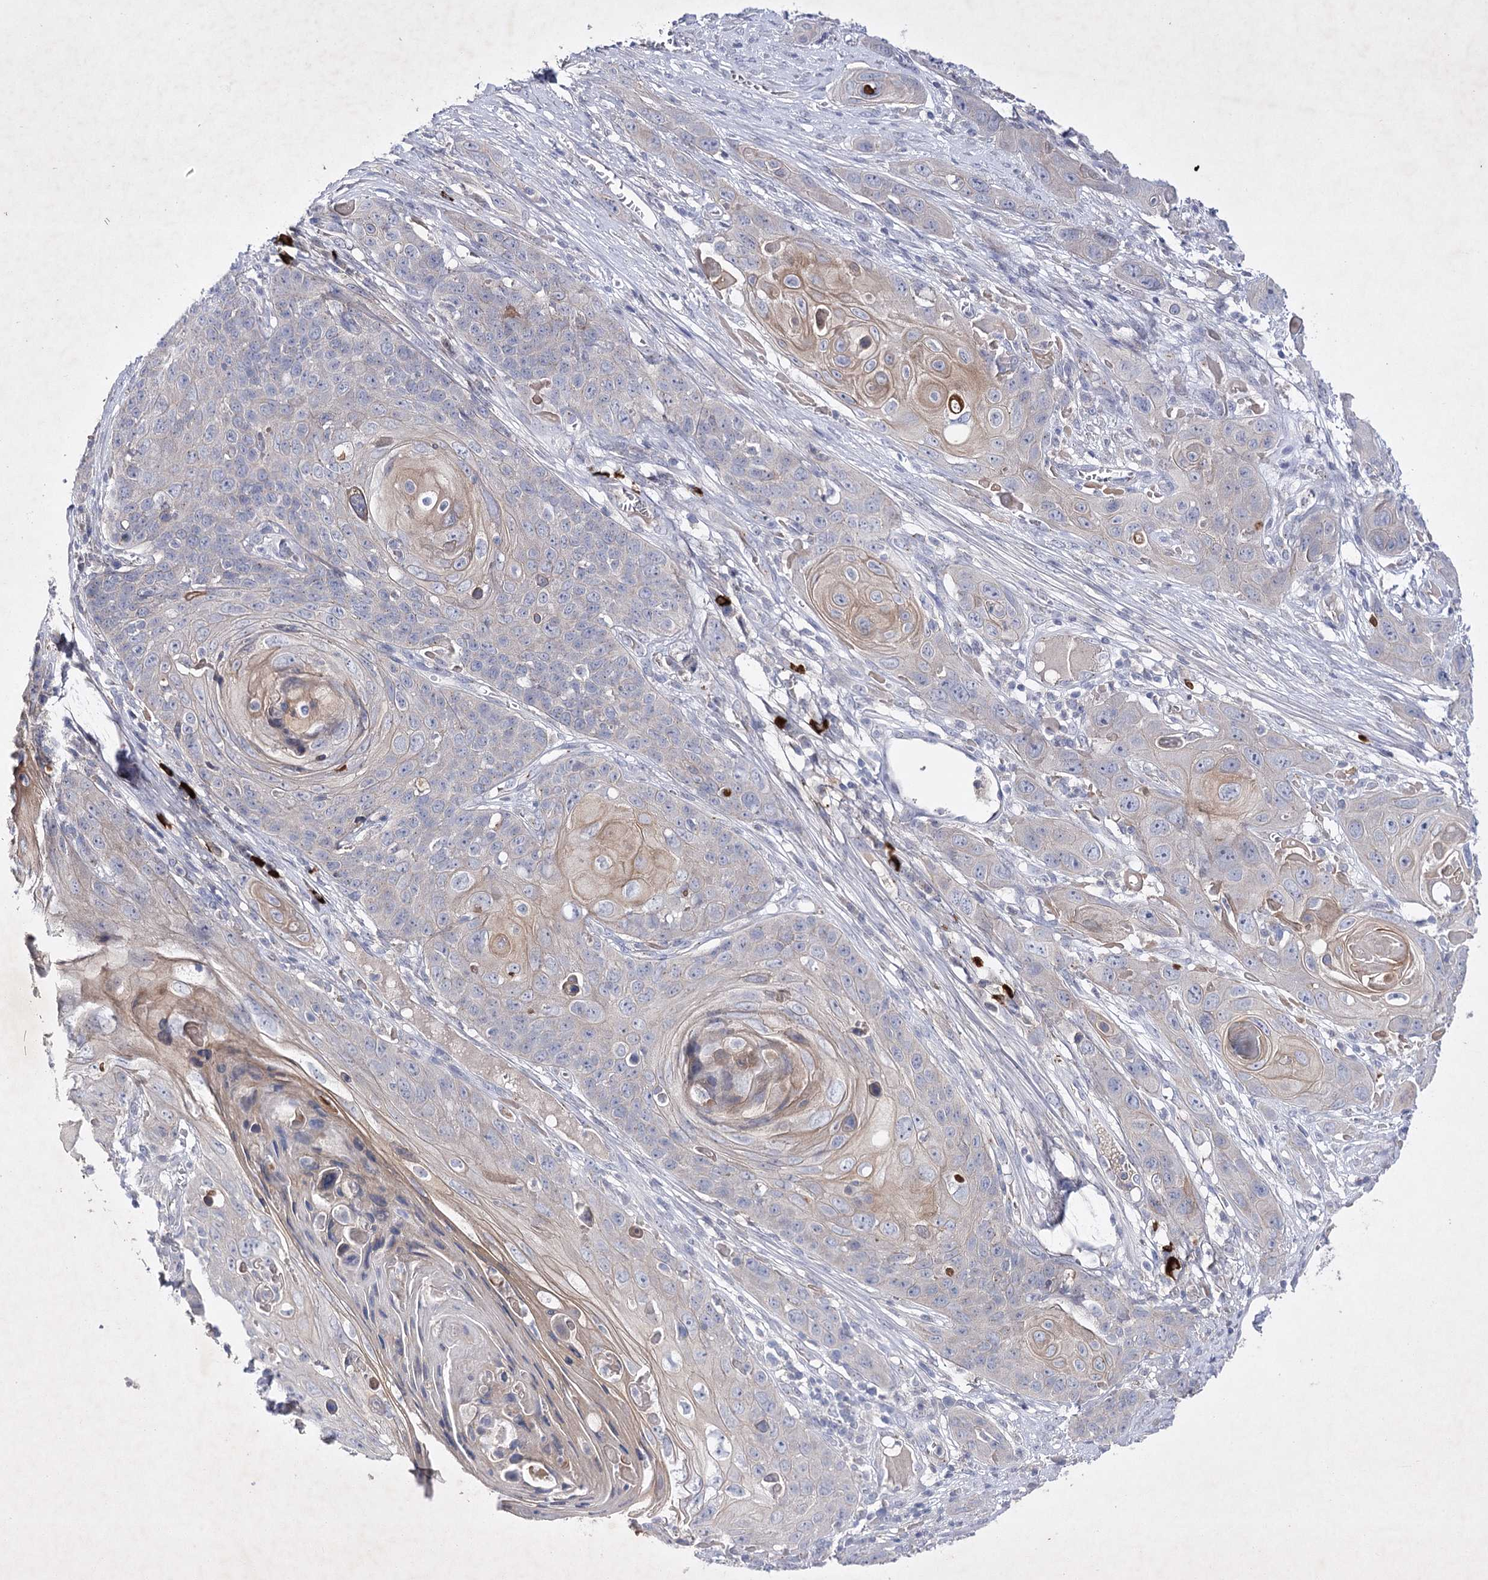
{"staining": {"intensity": "negative", "quantity": "none", "location": "none"}, "tissue": "skin cancer", "cell_type": "Tumor cells", "image_type": "cancer", "snomed": [{"axis": "morphology", "description": "Squamous cell carcinoma, NOS"}, {"axis": "topography", "description": "Skin"}], "caption": "This micrograph is of skin squamous cell carcinoma stained with immunohistochemistry to label a protein in brown with the nuclei are counter-stained blue. There is no staining in tumor cells.", "gene": "COX15", "patient": {"sex": "male", "age": 55}}